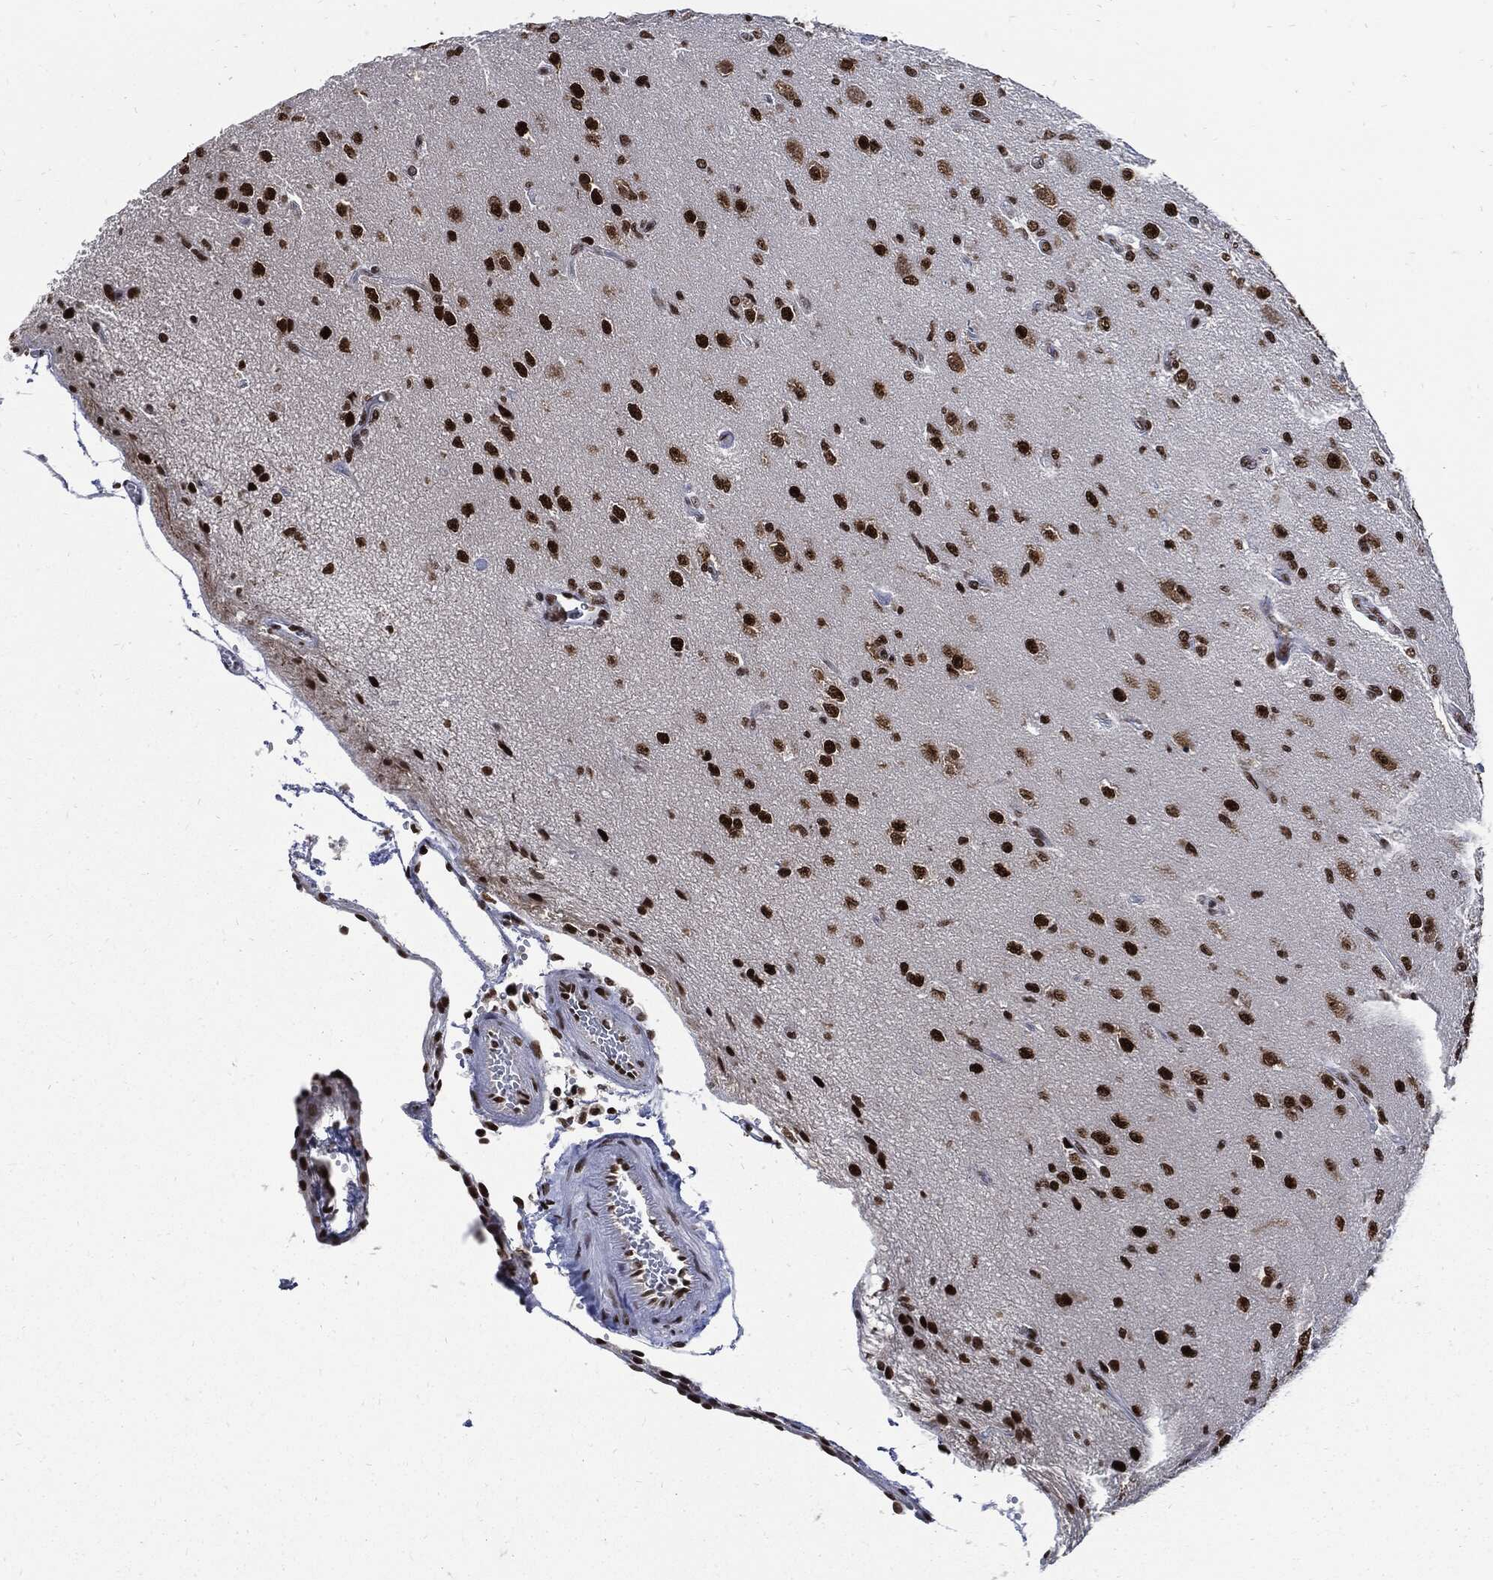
{"staining": {"intensity": "strong", "quantity": ">75%", "location": "nuclear"}, "tissue": "glioma", "cell_type": "Tumor cells", "image_type": "cancer", "snomed": [{"axis": "morphology", "description": "Glioma, malignant, High grade"}, {"axis": "topography", "description": "Brain"}], "caption": "The immunohistochemical stain labels strong nuclear staining in tumor cells of malignant glioma (high-grade) tissue. Nuclei are stained in blue.", "gene": "TERF2", "patient": {"sex": "male", "age": 56}}